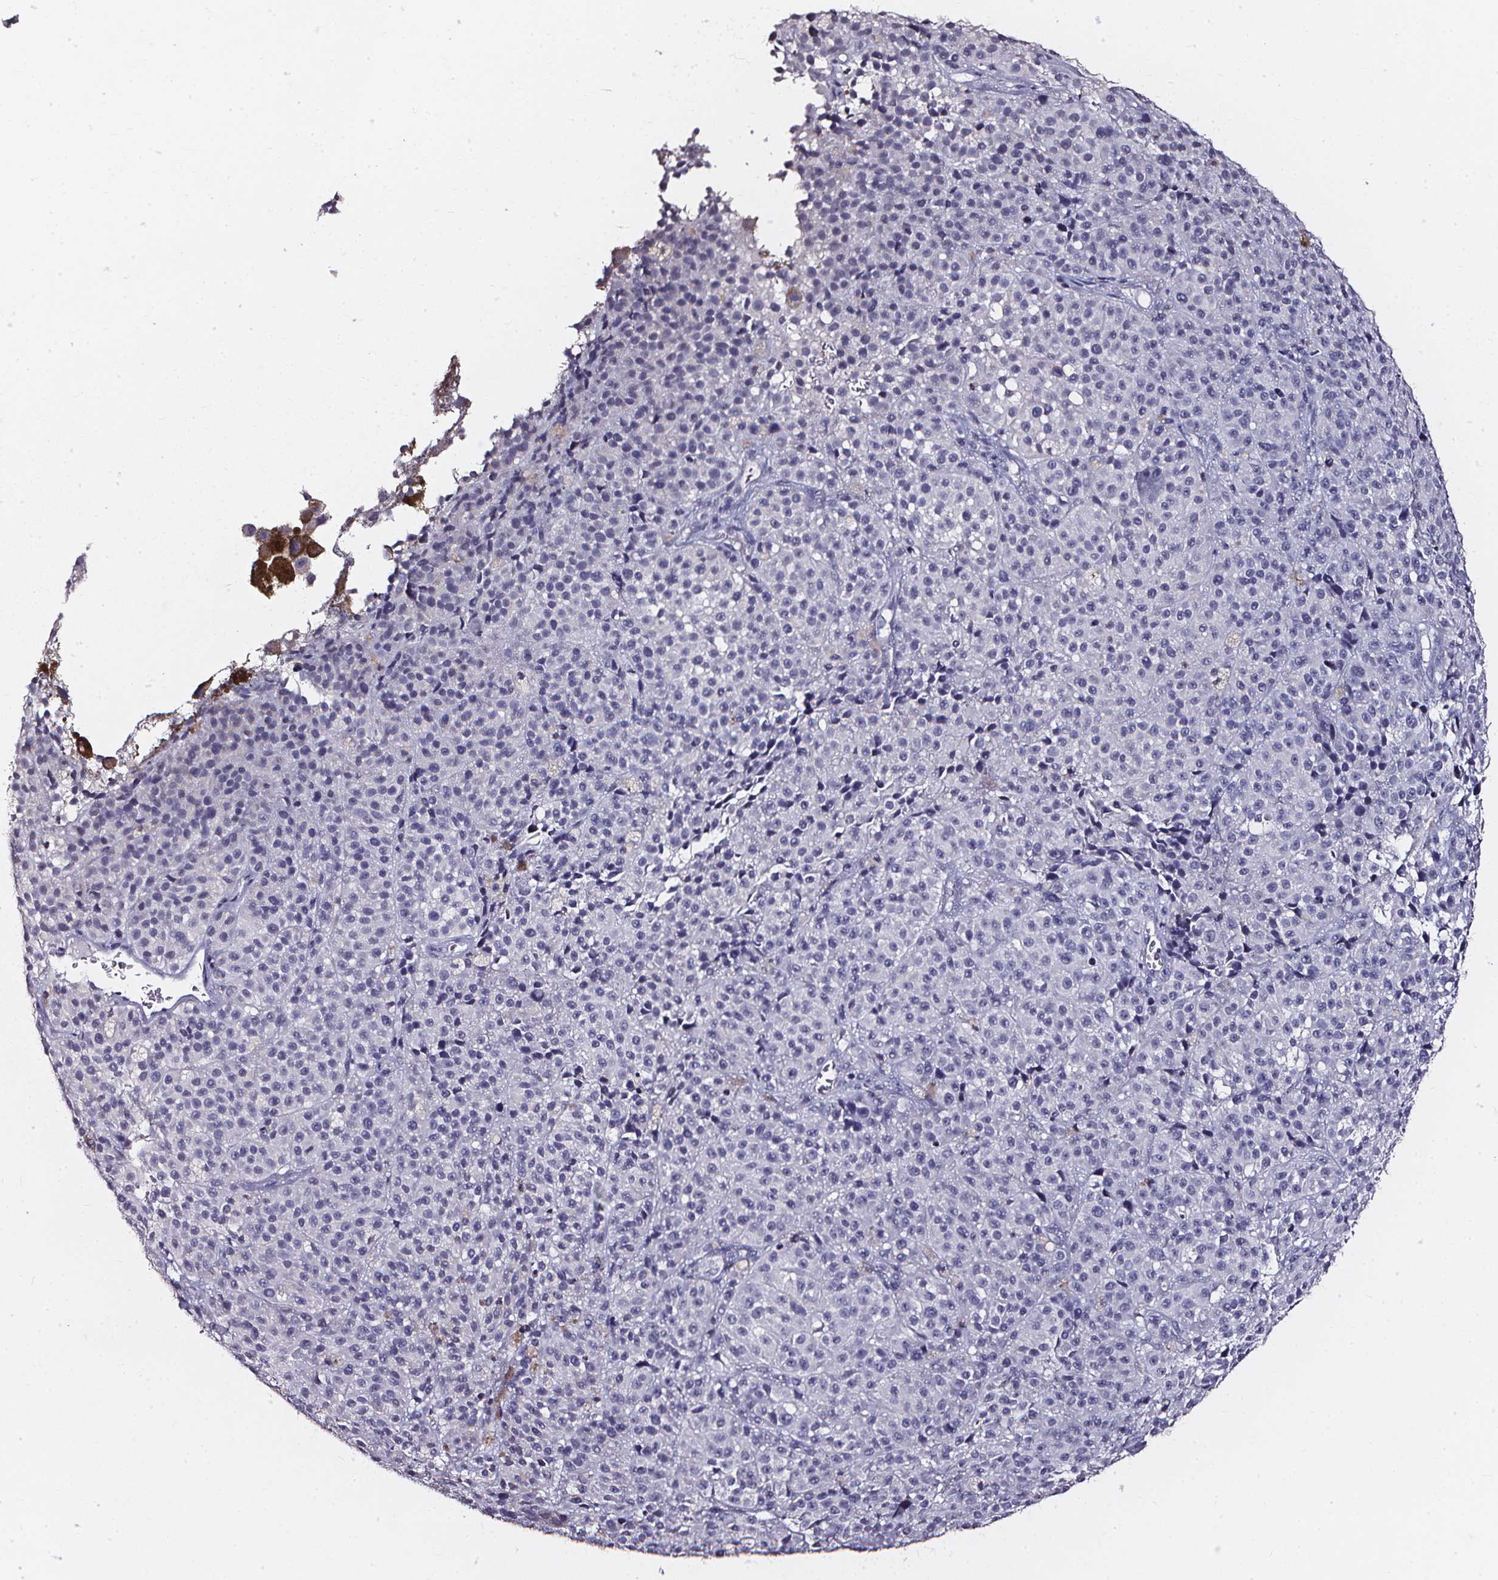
{"staining": {"intensity": "negative", "quantity": "none", "location": "none"}, "tissue": "melanoma", "cell_type": "Tumor cells", "image_type": "cancer", "snomed": [{"axis": "morphology", "description": "Malignant melanoma, NOS"}, {"axis": "topography", "description": "Skin"}], "caption": "Tumor cells are negative for protein expression in human melanoma.", "gene": "DEFA5", "patient": {"sex": "female", "age": 58}}